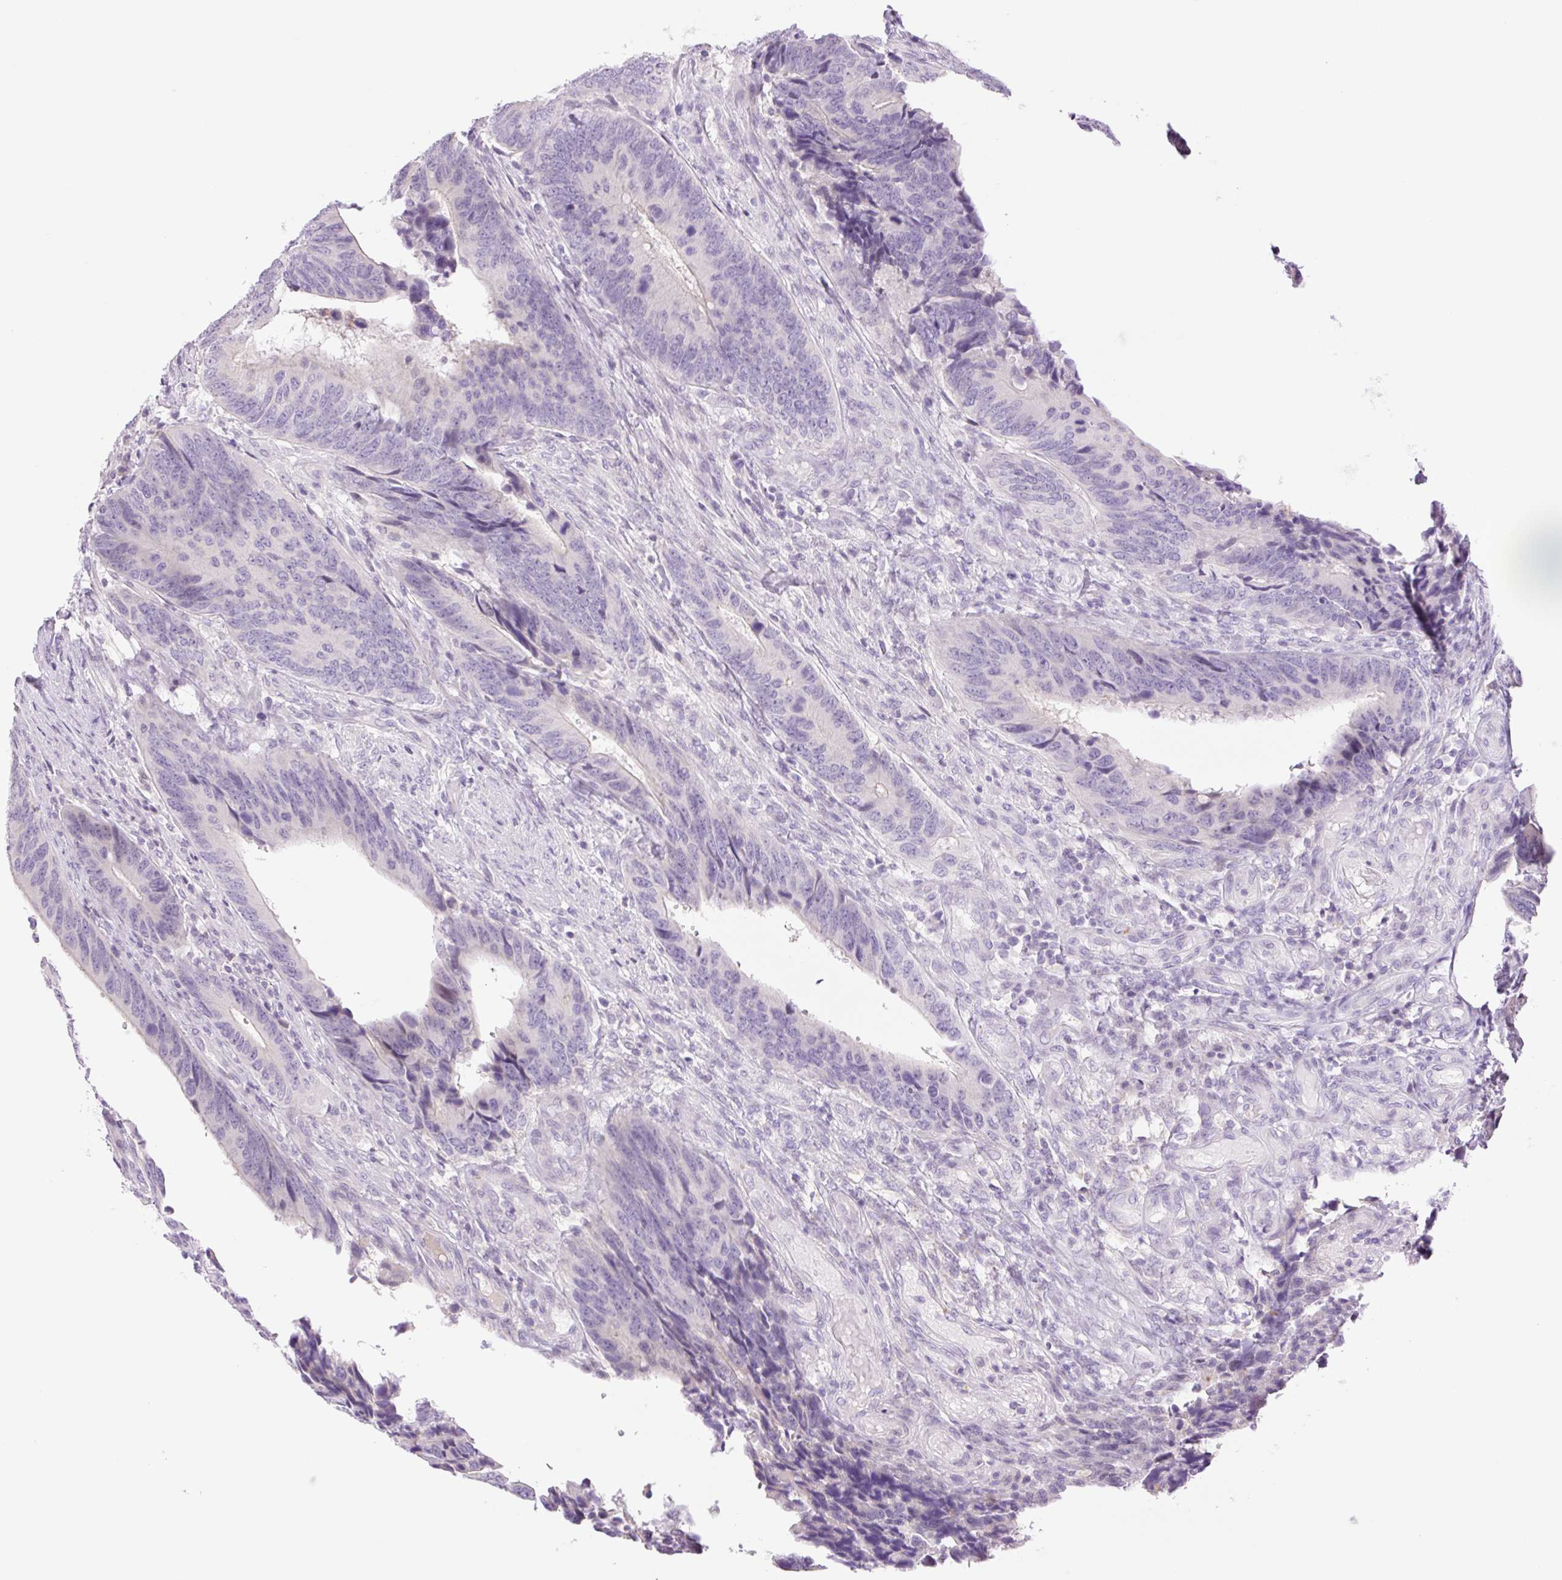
{"staining": {"intensity": "negative", "quantity": "none", "location": "none"}, "tissue": "colorectal cancer", "cell_type": "Tumor cells", "image_type": "cancer", "snomed": [{"axis": "morphology", "description": "Adenocarcinoma, NOS"}, {"axis": "topography", "description": "Colon"}], "caption": "Tumor cells are negative for brown protein staining in adenocarcinoma (colorectal).", "gene": "TBX15", "patient": {"sex": "male", "age": 87}}